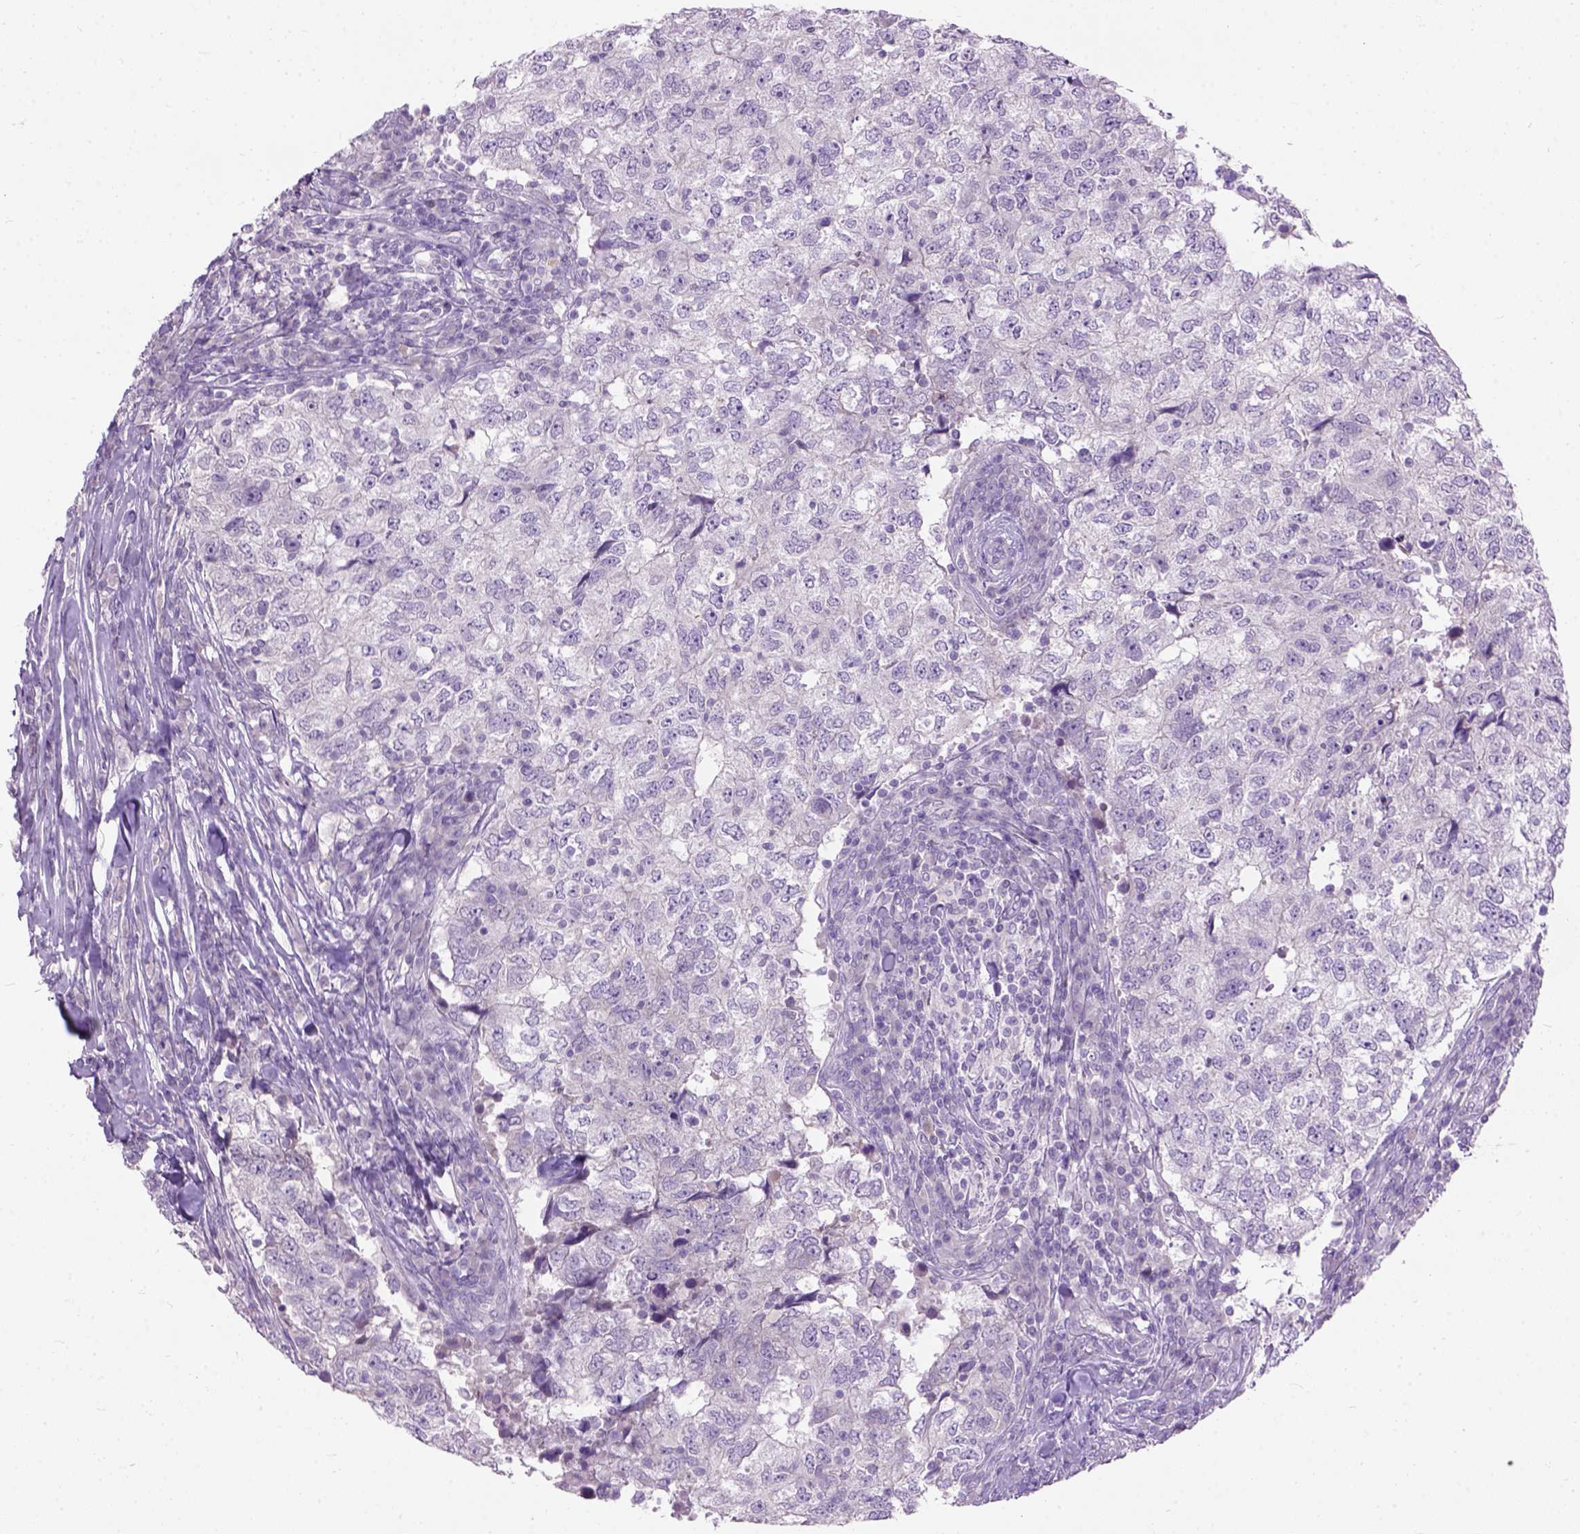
{"staining": {"intensity": "negative", "quantity": "none", "location": "none"}, "tissue": "breast cancer", "cell_type": "Tumor cells", "image_type": "cancer", "snomed": [{"axis": "morphology", "description": "Duct carcinoma"}, {"axis": "topography", "description": "Breast"}], "caption": "Immunohistochemical staining of infiltrating ductal carcinoma (breast) displays no significant expression in tumor cells. Brightfield microscopy of immunohistochemistry (IHC) stained with DAB (3,3'-diaminobenzidine) (brown) and hematoxylin (blue), captured at high magnification.", "gene": "MAPT", "patient": {"sex": "female", "age": 30}}